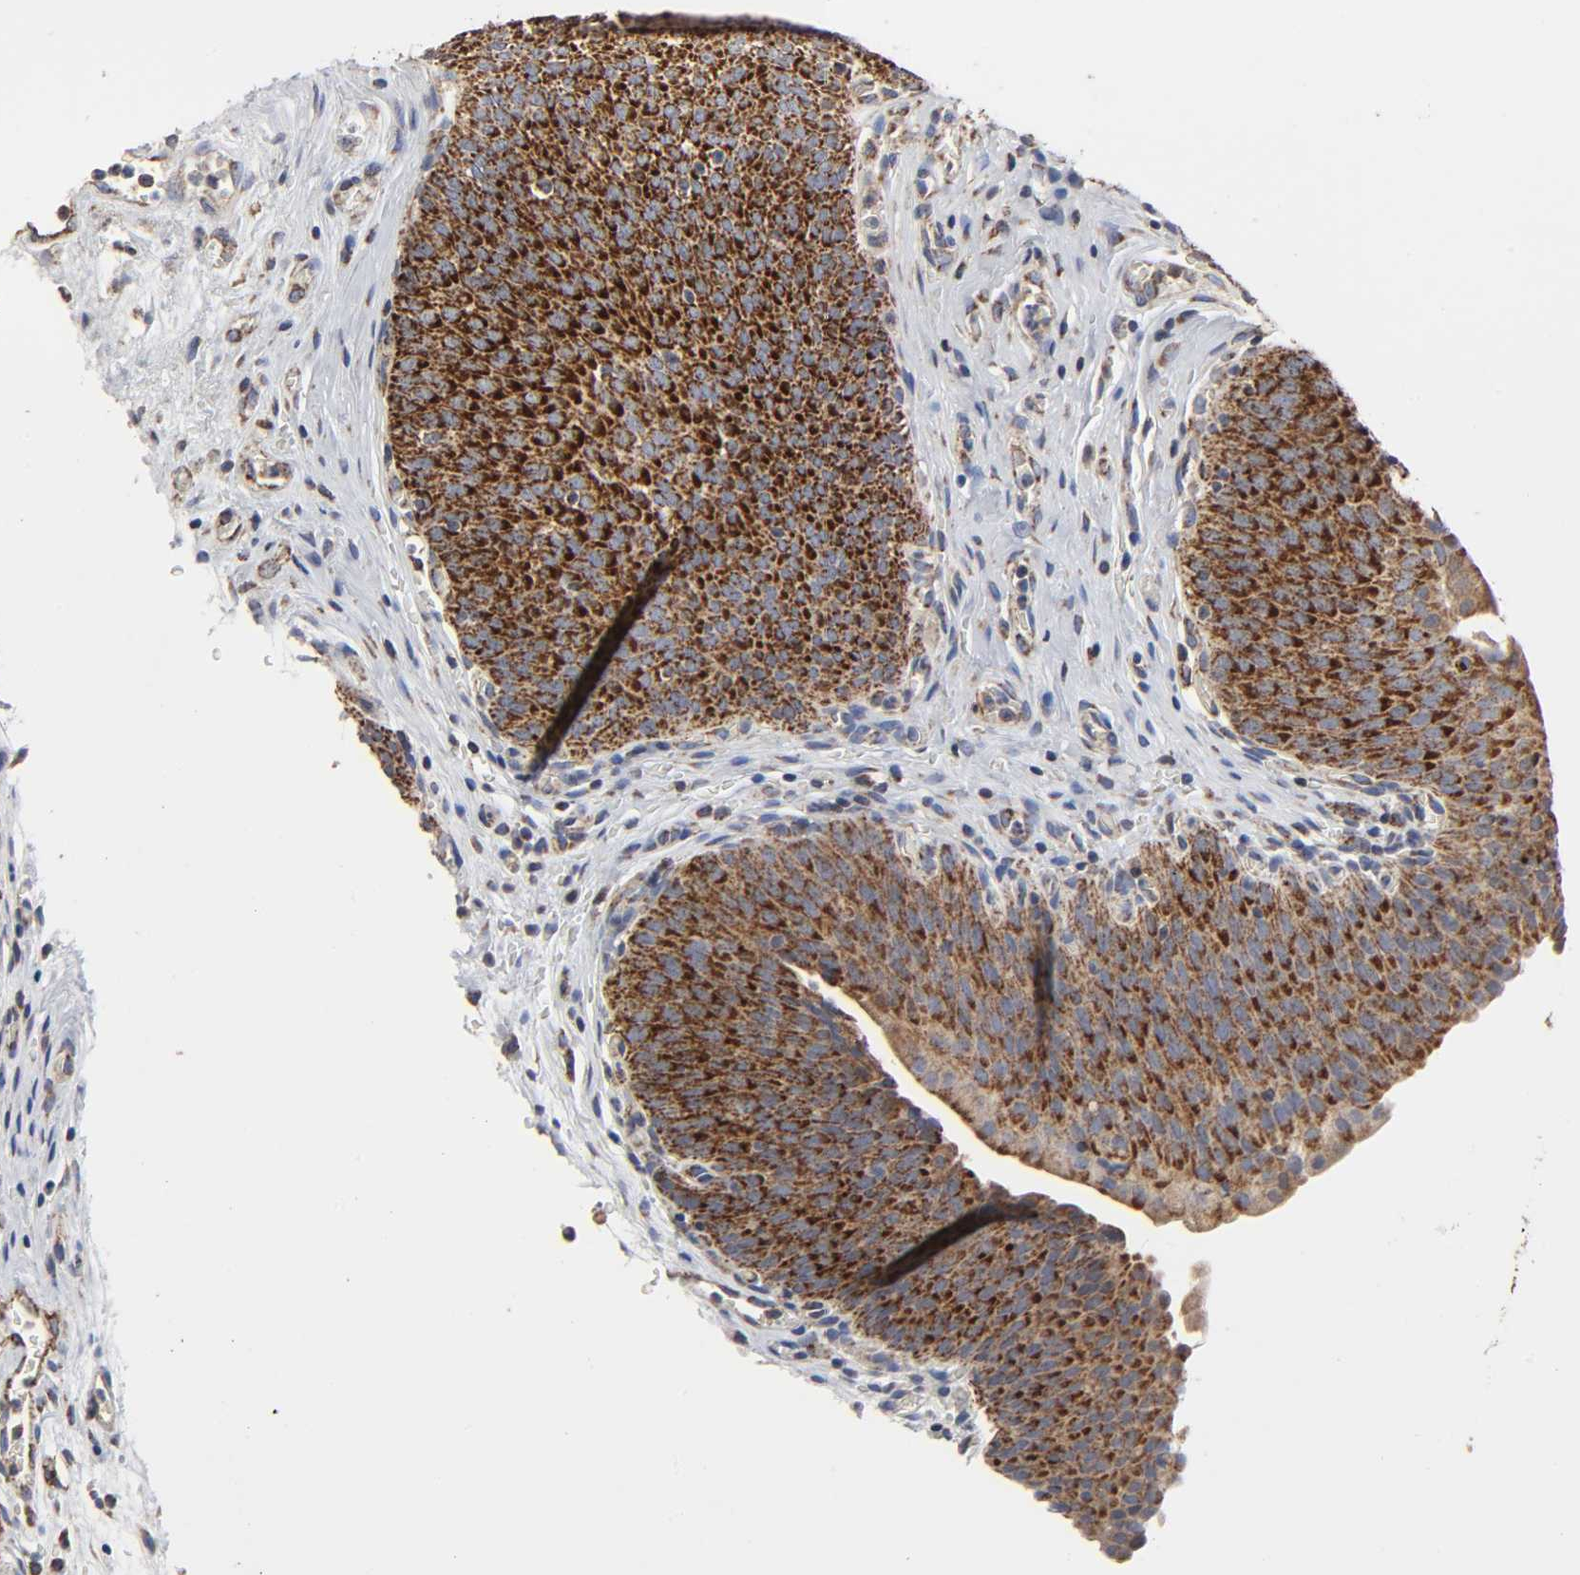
{"staining": {"intensity": "strong", "quantity": ">75%", "location": "cytoplasmic/membranous"}, "tissue": "urinary bladder", "cell_type": "Urothelial cells", "image_type": "normal", "snomed": [{"axis": "morphology", "description": "Normal tissue, NOS"}, {"axis": "morphology", "description": "Dysplasia, NOS"}, {"axis": "topography", "description": "Urinary bladder"}], "caption": "Normal urinary bladder was stained to show a protein in brown. There is high levels of strong cytoplasmic/membranous staining in about >75% of urothelial cells. Ihc stains the protein of interest in brown and the nuclei are stained blue.", "gene": "COX6B1", "patient": {"sex": "male", "age": 35}}